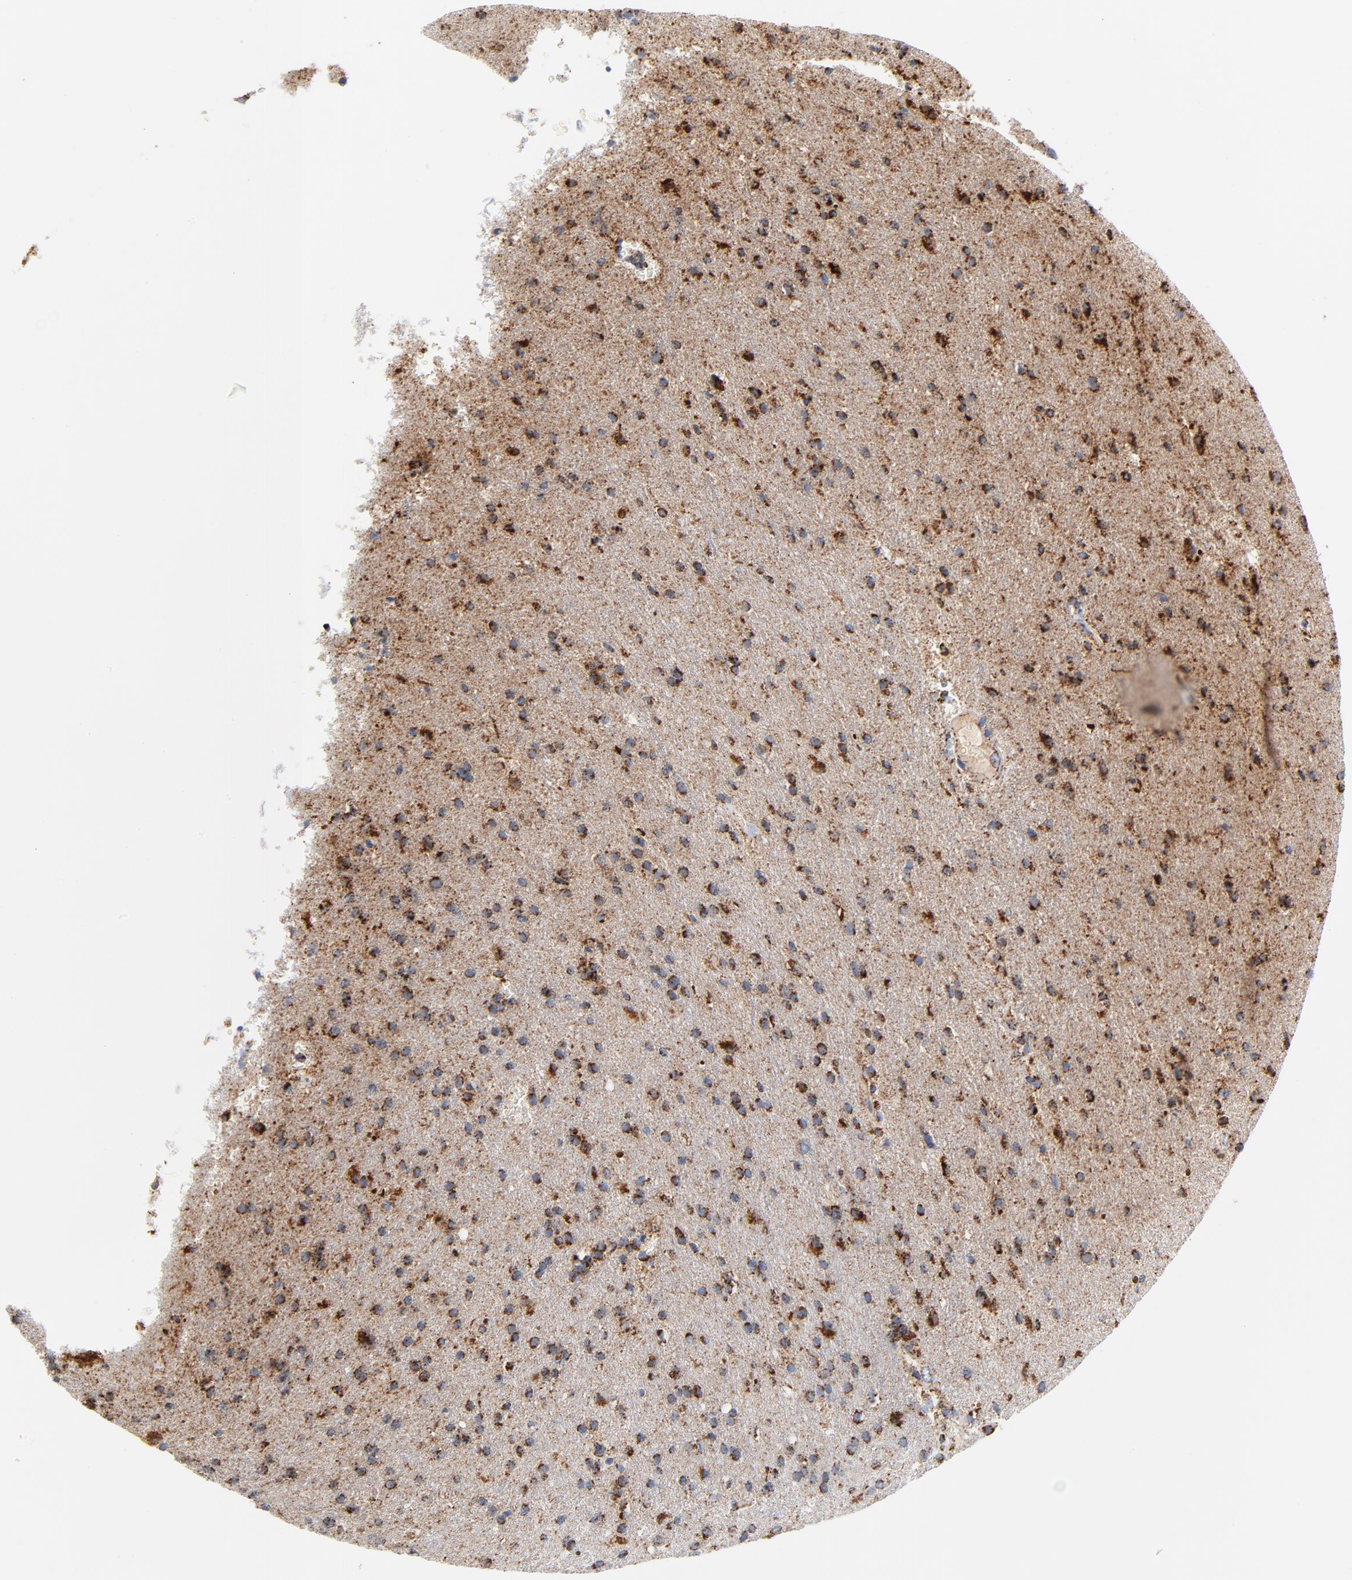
{"staining": {"intensity": "strong", "quantity": ">75%", "location": "cytoplasmic/membranous"}, "tissue": "glioma", "cell_type": "Tumor cells", "image_type": "cancer", "snomed": [{"axis": "morphology", "description": "Glioma, malignant, High grade"}, {"axis": "topography", "description": "Brain"}], "caption": "High-grade glioma (malignant) stained for a protein (brown) demonstrates strong cytoplasmic/membranous positive expression in approximately >75% of tumor cells.", "gene": "DIABLO", "patient": {"sex": "male", "age": 33}}